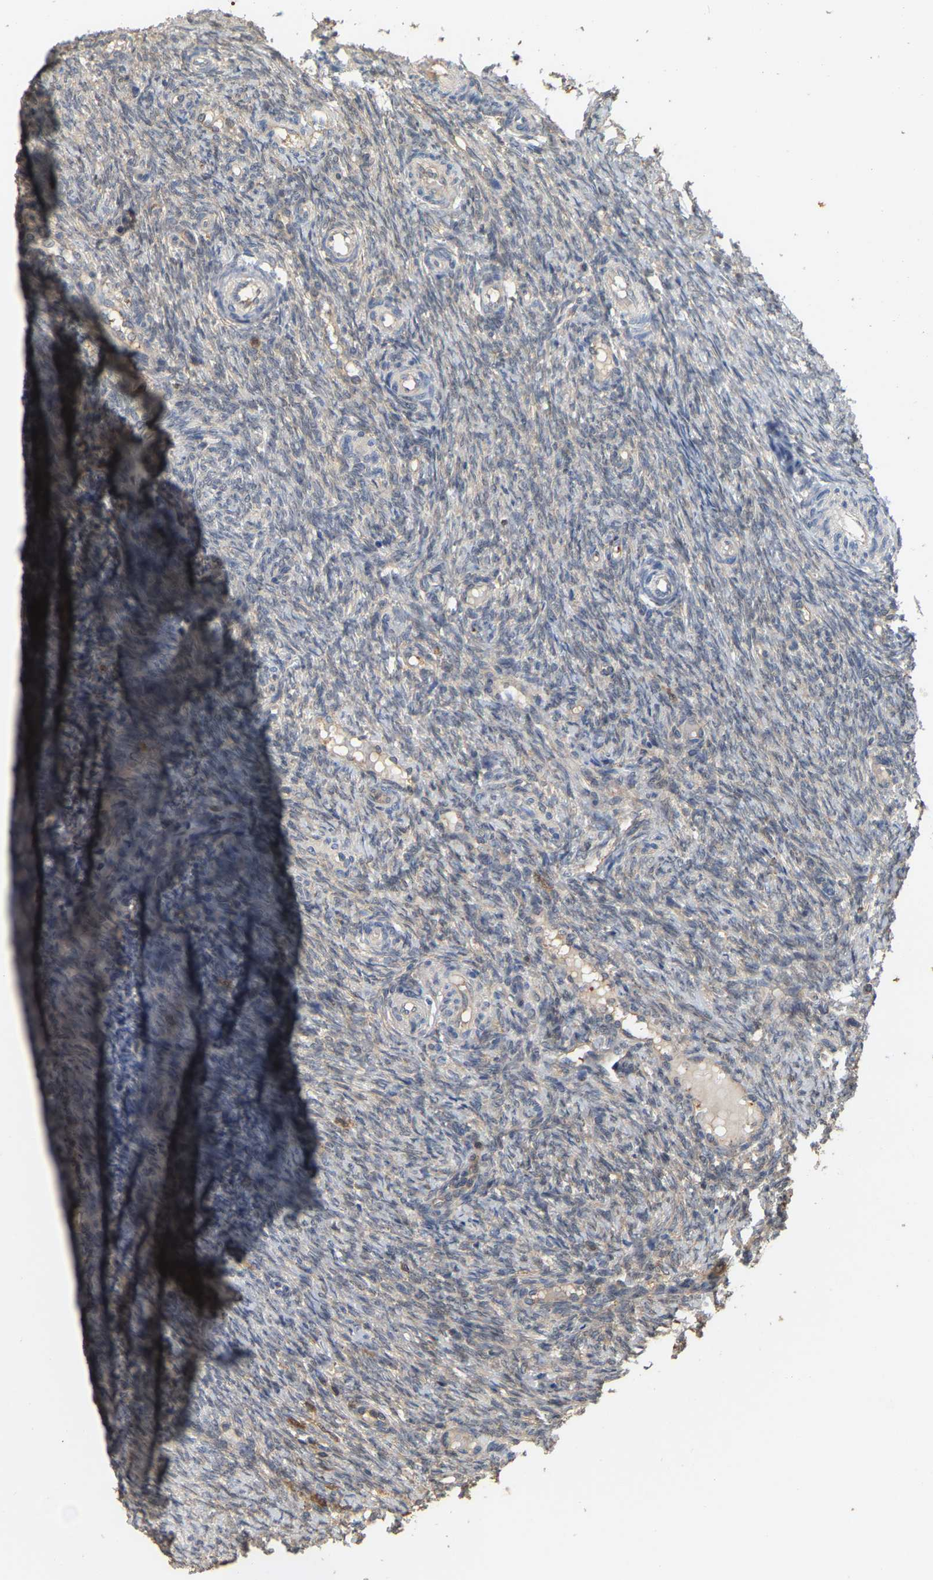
{"staining": {"intensity": "weak", "quantity": ">75%", "location": "cytoplasmic/membranous"}, "tissue": "ovary", "cell_type": "Follicle cells", "image_type": "normal", "snomed": [{"axis": "morphology", "description": "Normal tissue, NOS"}, {"axis": "topography", "description": "Ovary"}], "caption": "Protein staining of benign ovary displays weak cytoplasmic/membranous staining in about >75% of follicle cells. Nuclei are stained in blue.", "gene": "MTPN", "patient": {"sex": "female", "age": 41}}